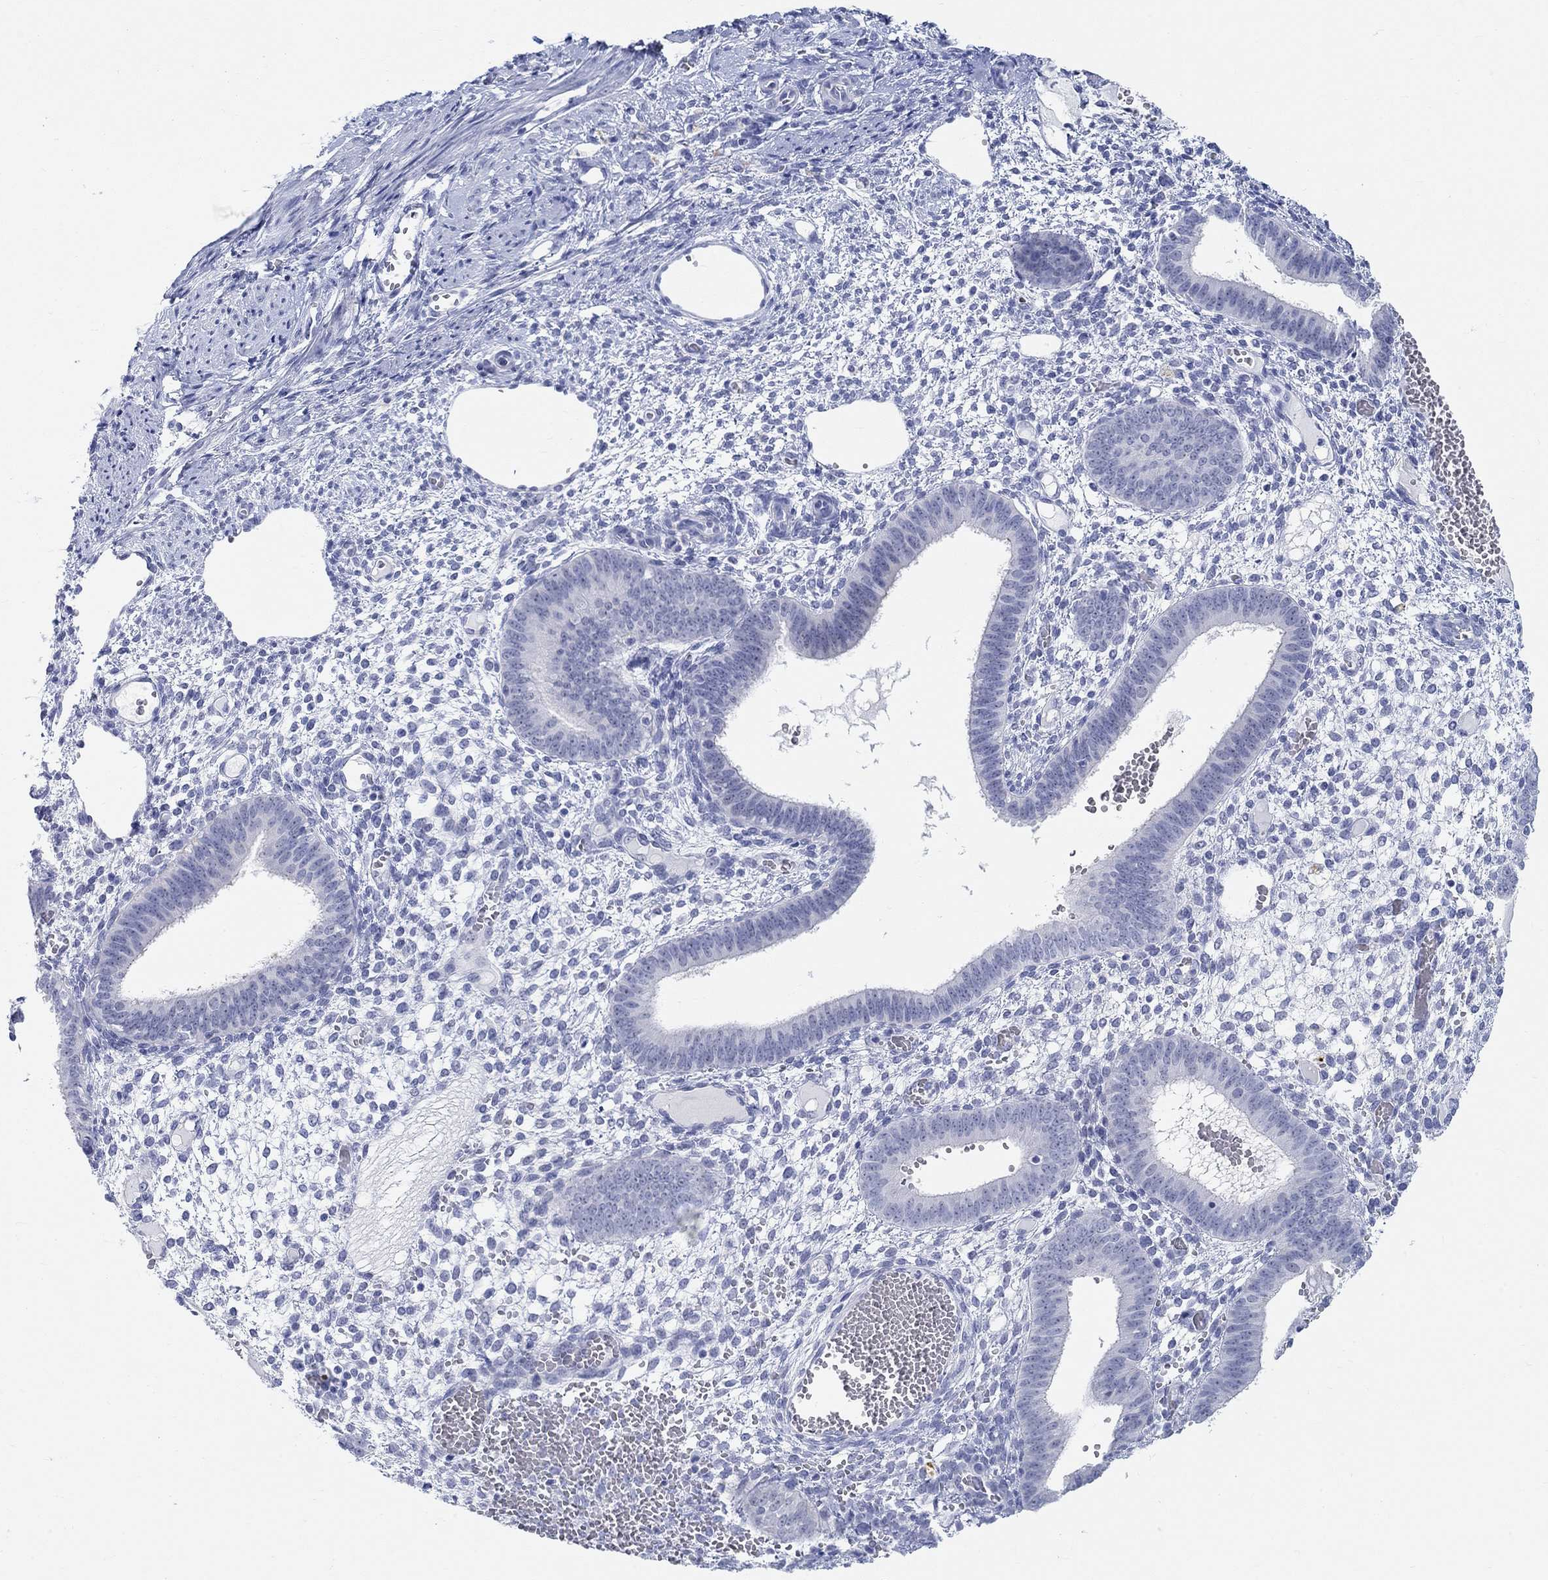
{"staining": {"intensity": "negative", "quantity": "none", "location": "none"}, "tissue": "endometrium", "cell_type": "Cells in endometrial stroma", "image_type": "normal", "snomed": [{"axis": "morphology", "description": "Normal tissue, NOS"}, {"axis": "topography", "description": "Endometrium"}], "caption": "This is an immunohistochemistry micrograph of benign human endometrium. There is no positivity in cells in endometrial stroma.", "gene": "GRIA3", "patient": {"sex": "female", "age": 42}}